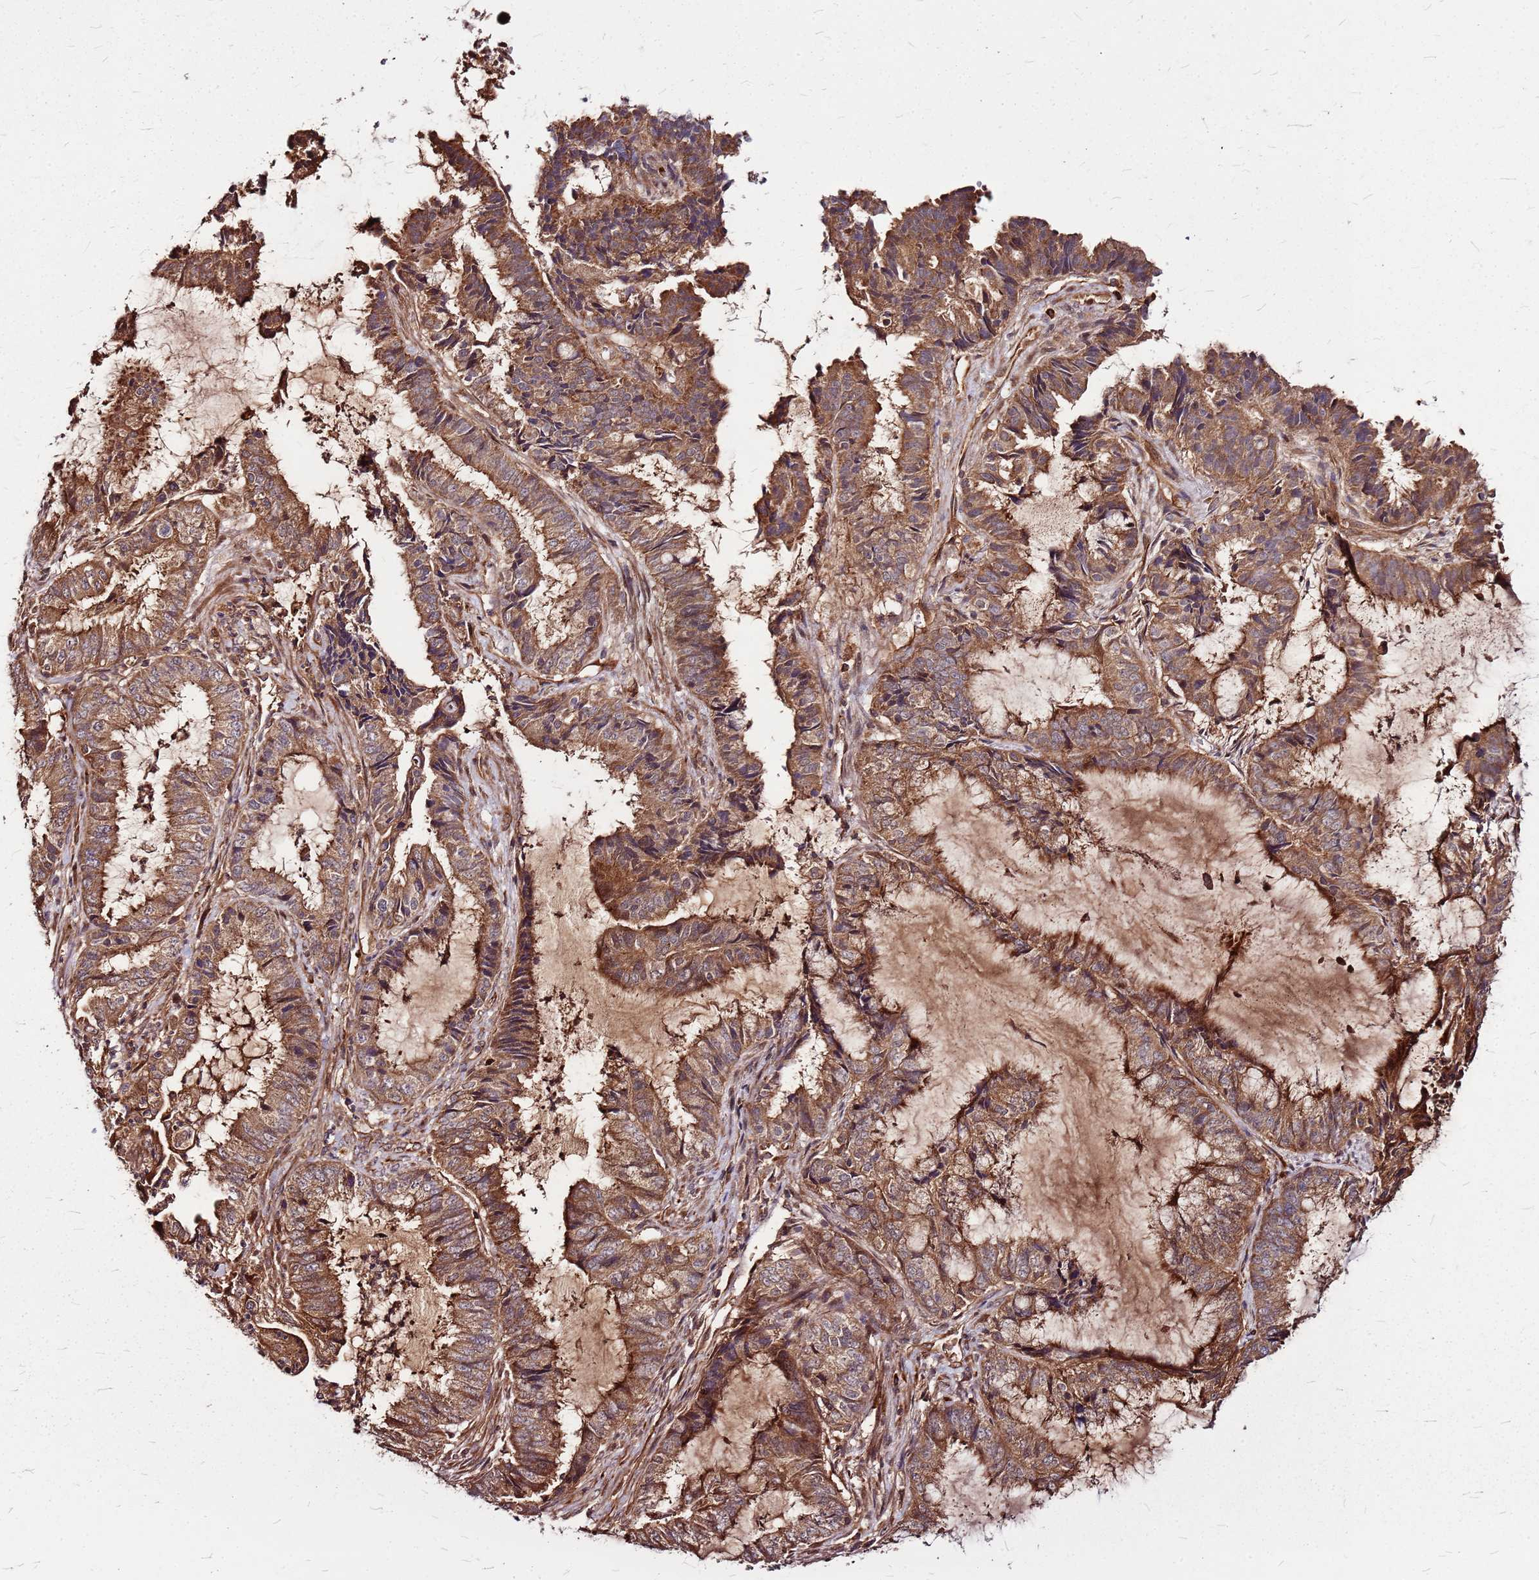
{"staining": {"intensity": "moderate", "quantity": ">75%", "location": "cytoplasmic/membranous"}, "tissue": "endometrial cancer", "cell_type": "Tumor cells", "image_type": "cancer", "snomed": [{"axis": "morphology", "description": "Adenocarcinoma, NOS"}, {"axis": "topography", "description": "Endometrium"}], "caption": "Immunohistochemical staining of endometrial cancer (adenocarcinoma) shows medium levels of moderate cytoplasmic/membranous positivity in approximately >75% of tumor cells.", "gene": "LYPLAL1", "patient": {"sex": "female", "age": 51}}